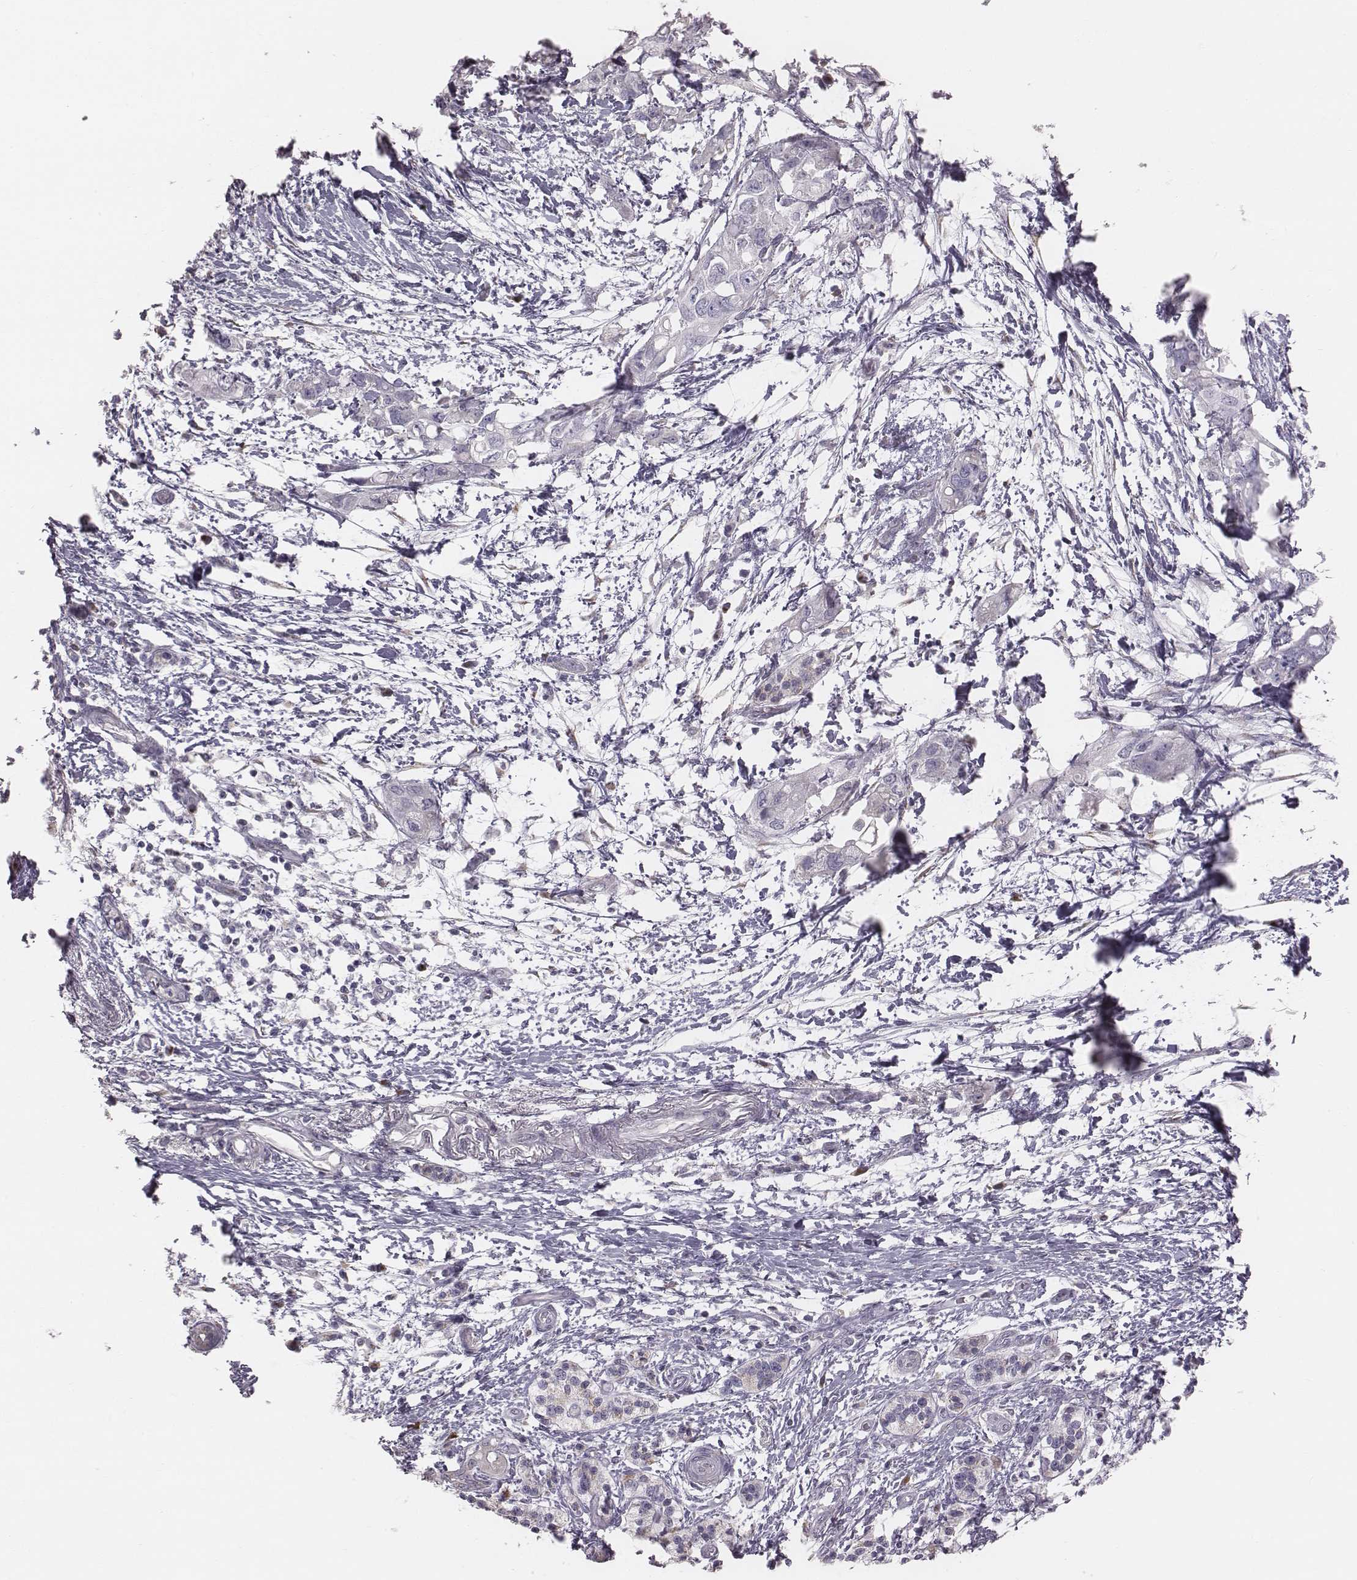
{"staining": {"intensity": "negative", "quantity": "none", "location": "none"}, "tissue": "pancreatic cancer", "cell_type": "Tumor cells", "image_type": "cancer", "snomed": [{"axis": "morphology", "description": "Adenocarcinoma, NOS"}, {"axis": "topography", "description": "Pancreas"}], "caption": "The histopathology image exhibits no staining of tumor cells in adenocarcinoma (pancreatic). (DAB immunohistochemistry (IHC), high magnification).", "gene": "C6orf58", "patient": {"sex": "female", "age": 72}}